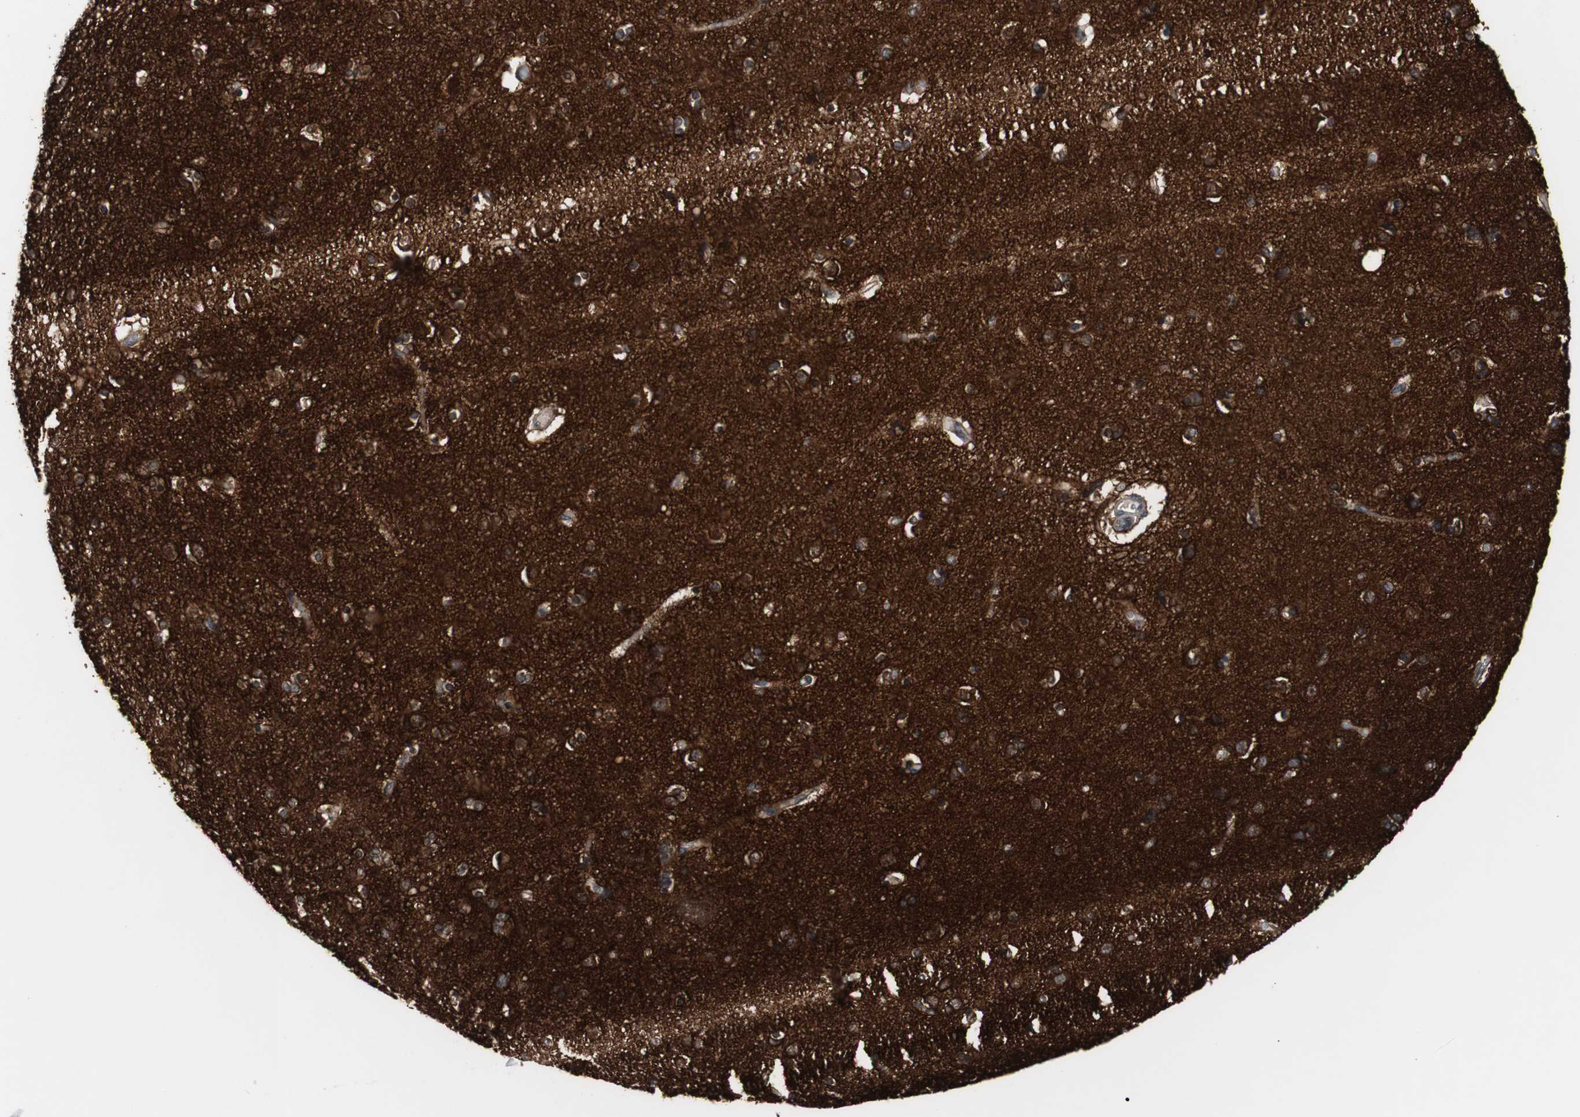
{"staining": {"intensity": "moderate", "quantity": "25%-75%", "location": "cytoplasmic/membranous"}, "tissue": "caudate", "cell_type": "Glial cells", "image_type": "normal", "snomed": [{"axis": "morphology", "description": "Normal tissue, NOS"}, {"axis": "topography", "description": "Lateral ventricle wall"}], "caption": "Glial cells exhibit moderate cytoplasmic/membranous staining in about 25%-75% of cells in benign caudate. (DAB (3,3'-diaminobenzidine) IHC with brightfield microscopy, high magnification).", "gene": "ATP2B2", "patient": {"sex": "female", "age": 54}}